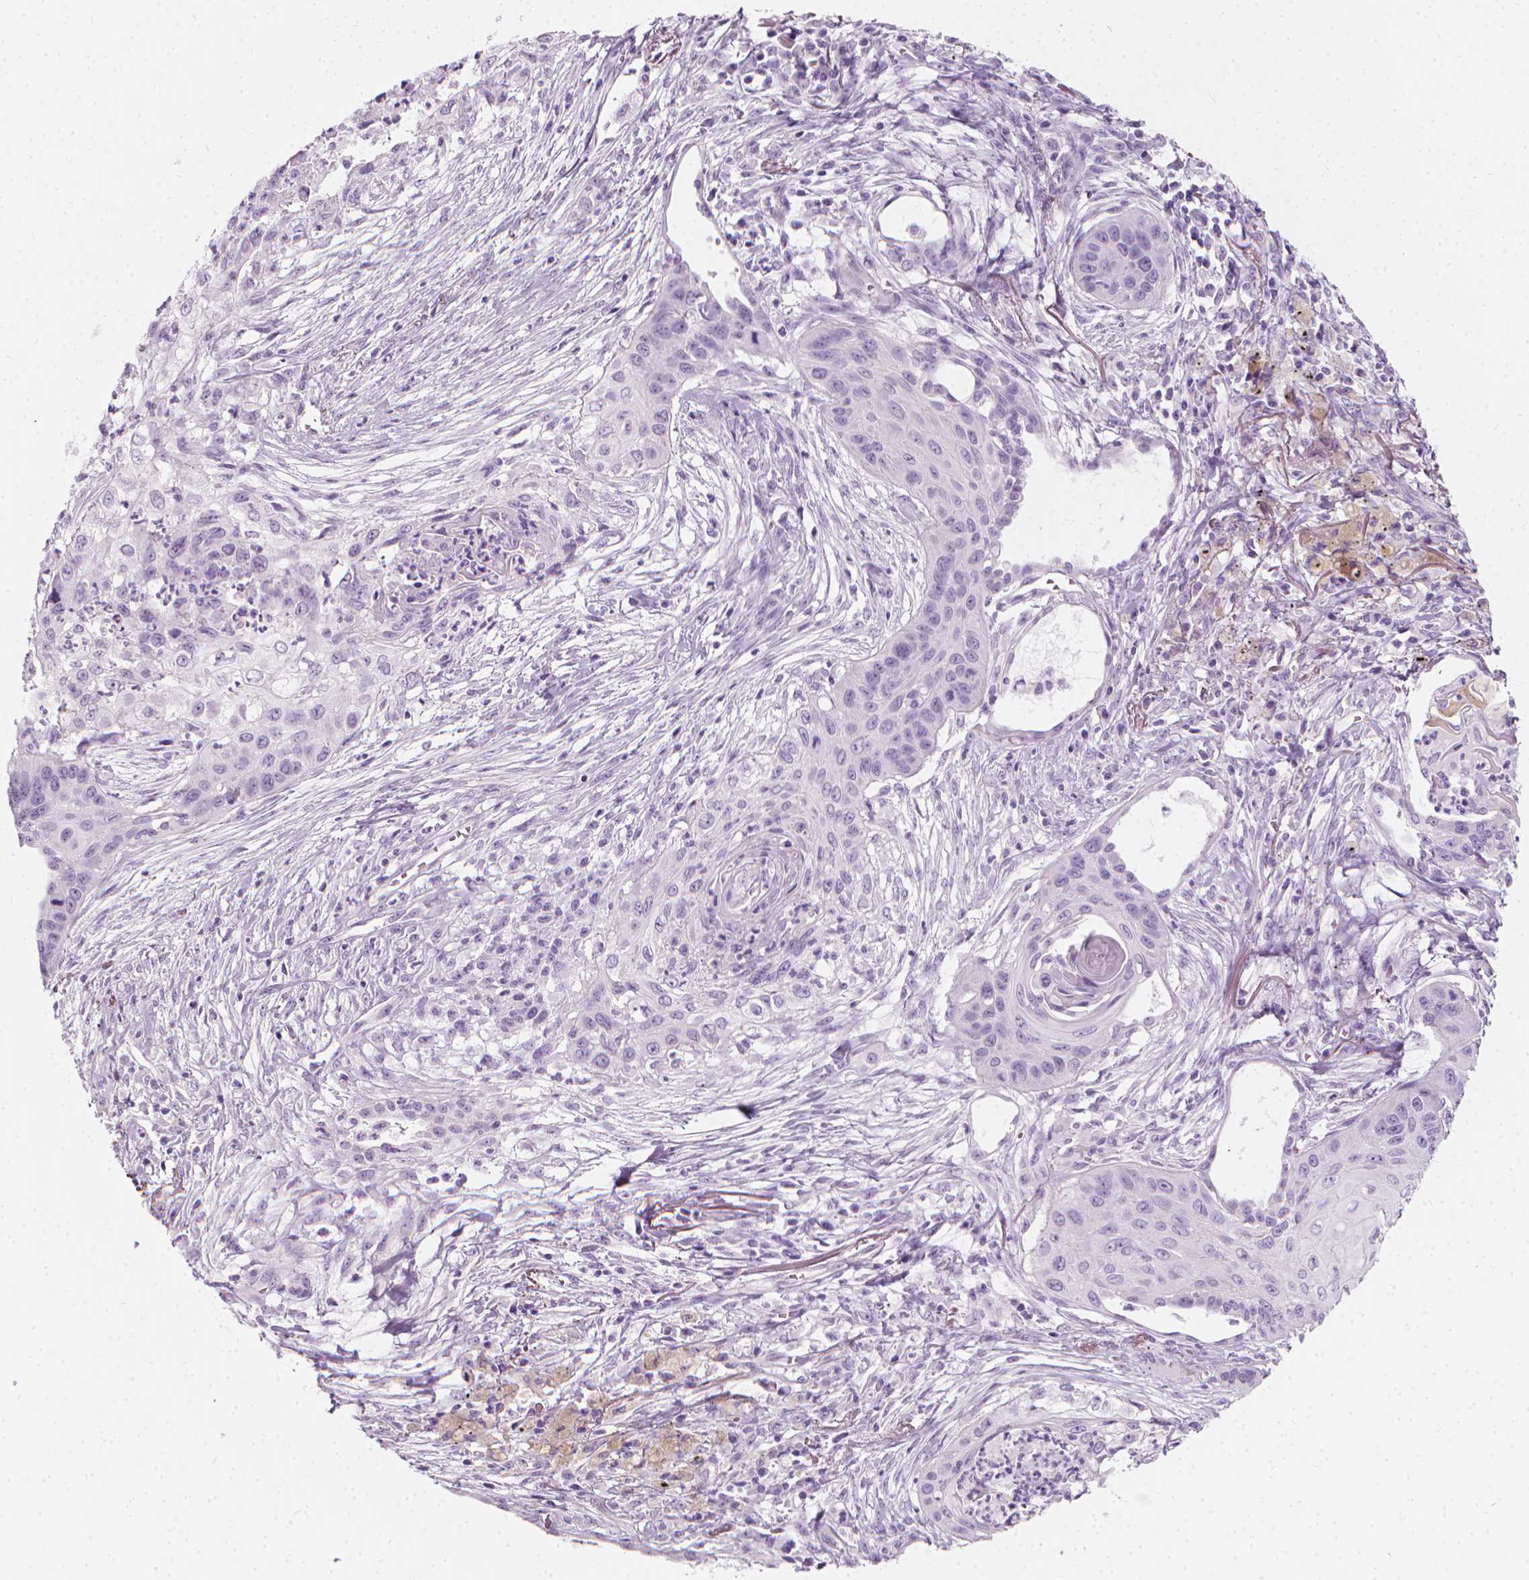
{"staining": {"intensity": "negative", "quantity": "none", "location": "none"}, "tissue": "lung cancer", "cell_type": "Tumor cells", "image_type": "cancer", "snomed": [{"axis": "morphology", "description": "Squamous cell carcinoma, NOS"}, {"axis": "topography", "description": "Lung"}], "caption": "High power microscopy histopathology image of an IHC micrograph of lung cancer (squamous cell carcinoma), revealing no significant positivity in tumor cells.", "gene": "SCG3", "patient": {"sex": "male", "age": 71}}